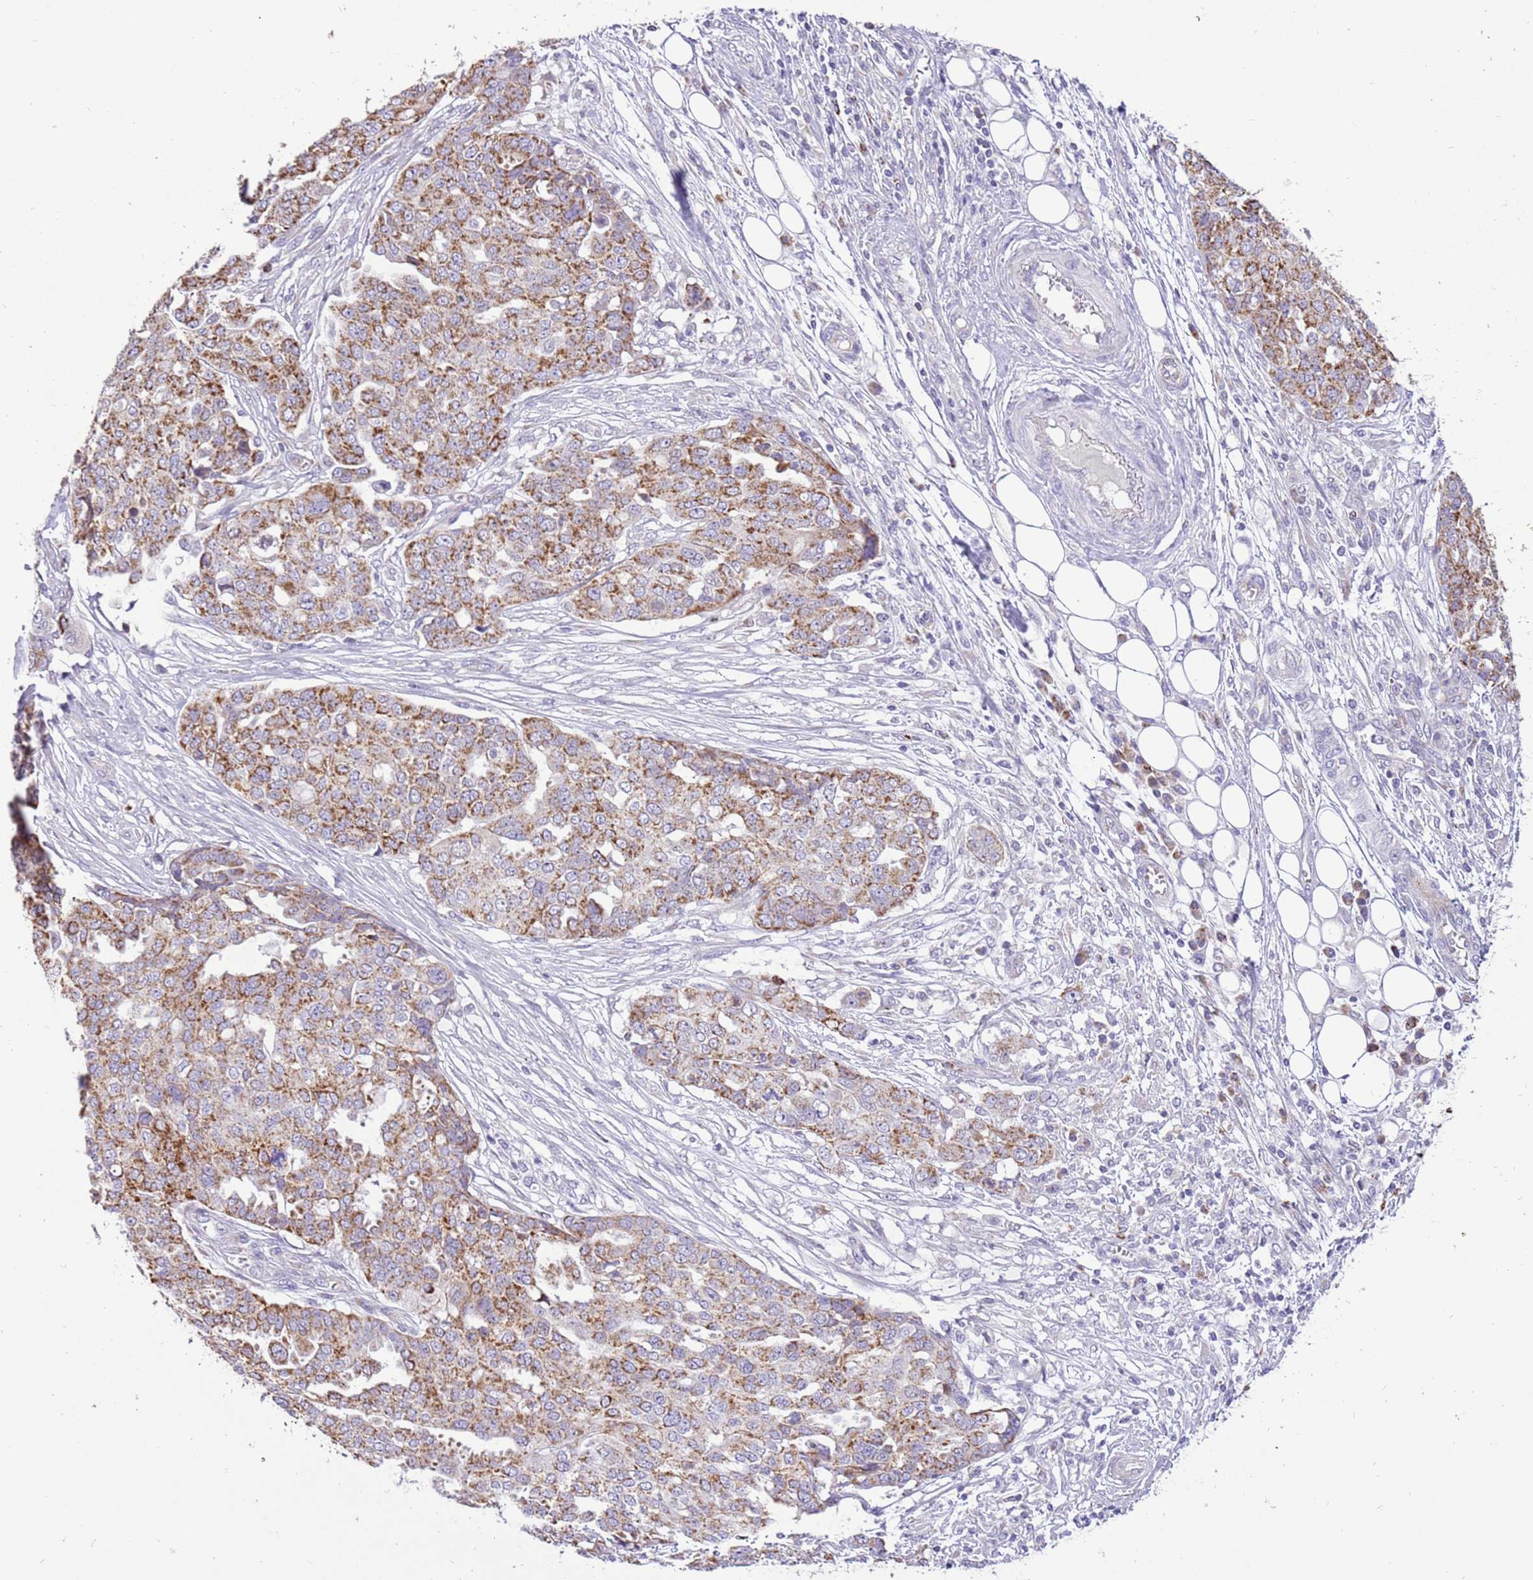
{"staining": {"intensity": "moderate", "quantity": ">75%", "location": "cytoplasmic/membranous"}, "tissue": "ovarian cancer", "cell_type": "Tumor cells", "image_type": "cancer", "snomed": [{"axis": "morphology", "description": "Cystadenocarcinoma, serous, NOS"}, {"axis": "topography", "description": "Soft tissue"}, {"axis": "topography", "description": "Ovary"}], "caption": "Human ovarian serous cystadenocarcinoma stained with a brown dye shows moderate cytoplasmic/membranous positive positivity in approximately >75% of tumor cells.", "gene": "COX17", "patient": {"sex": "female", "age": 57}}